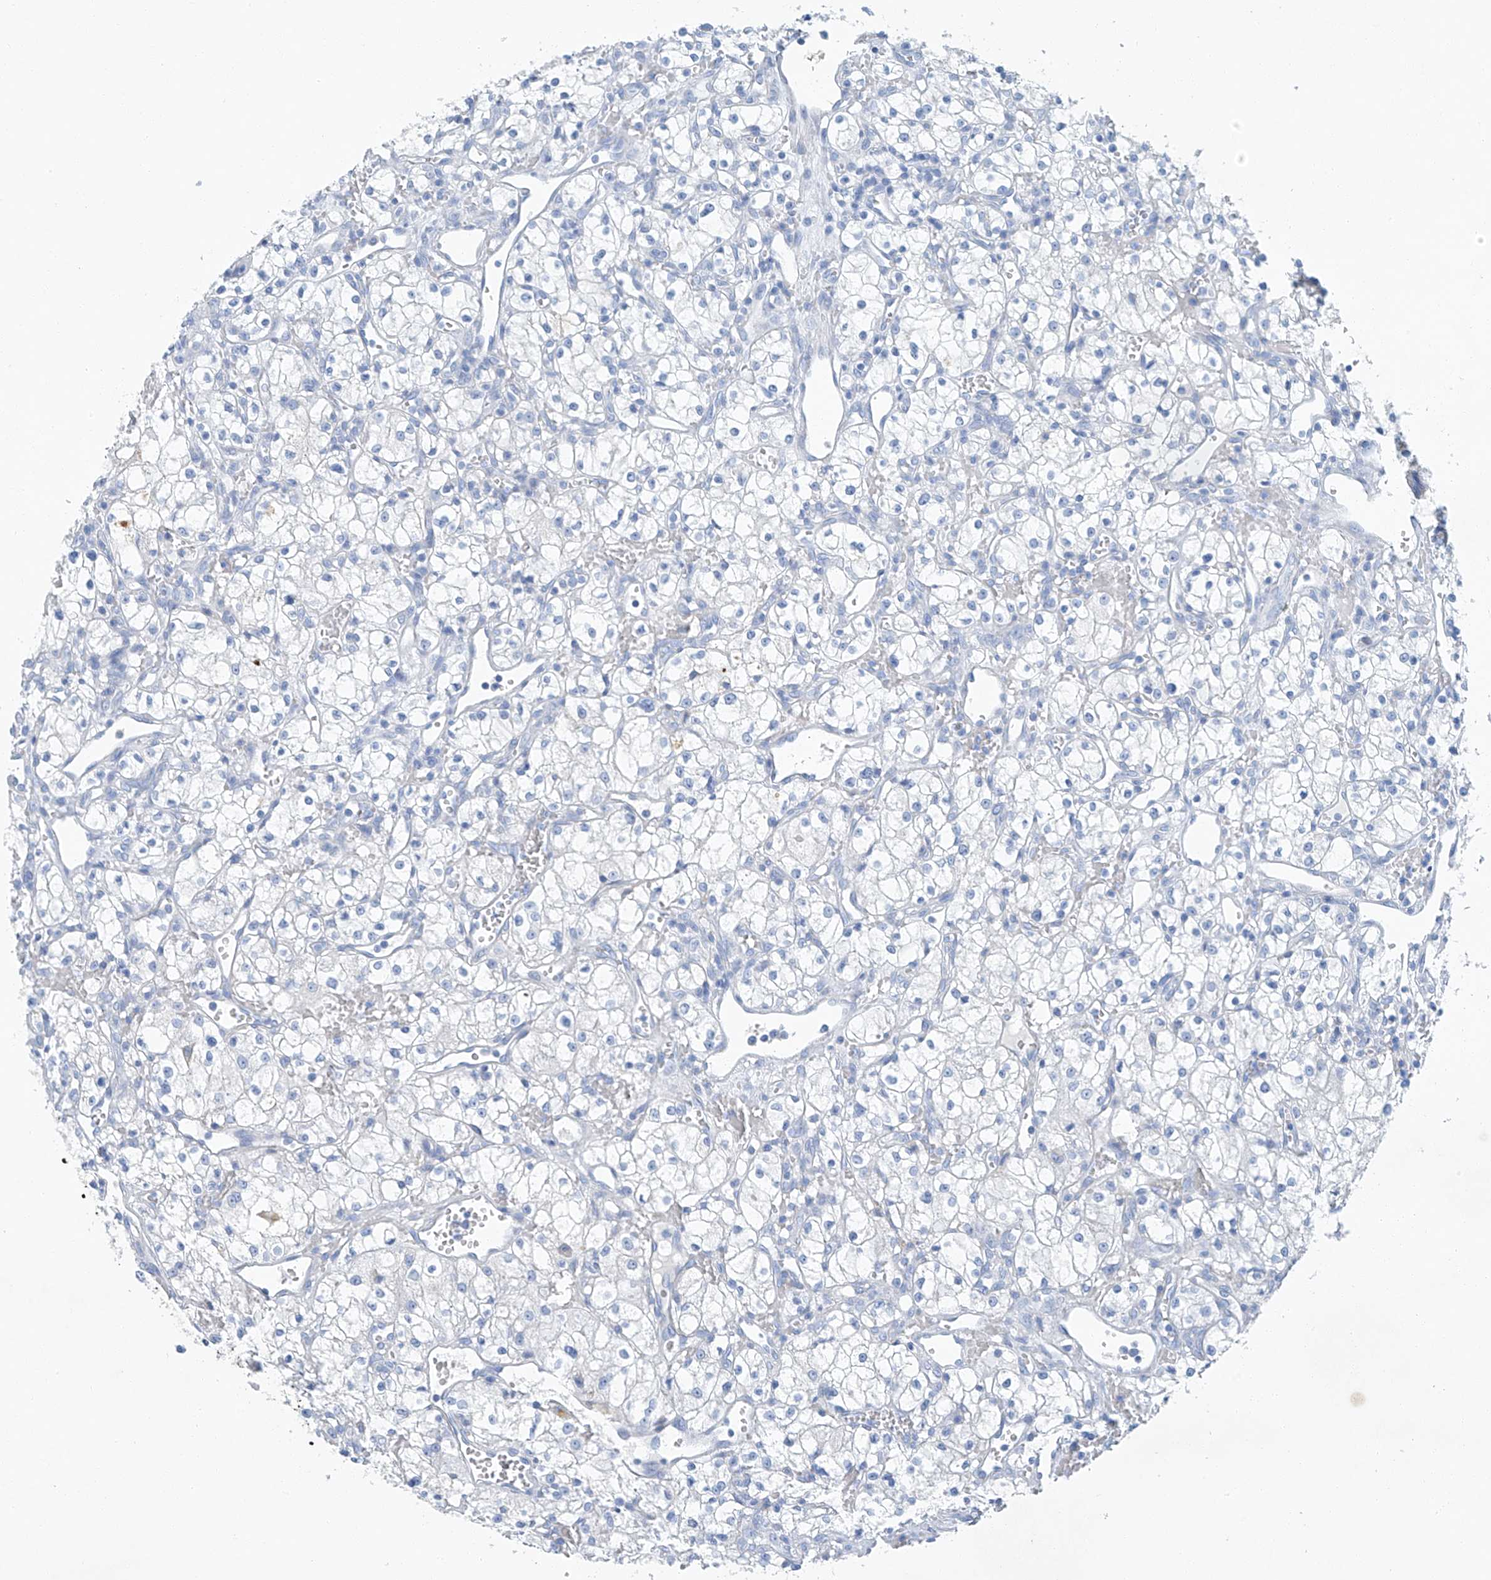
{"staining": {"intensity": "negative", "quantity": "none", "location": "none"}, "tissue": "renal cancer", "cell_type": "Tumor cells", "image_type": "cancer", "snomed": [{"axis": "morphology", "description": "Adenocarcinoma, NOS"}, {"axis": "topography", "description": "Kidney"}], "caption": "Tumor cells show no significant staining in renal cancer.", "gene": "C1orf87", "patient": {"sex": "male", "age": 59}}